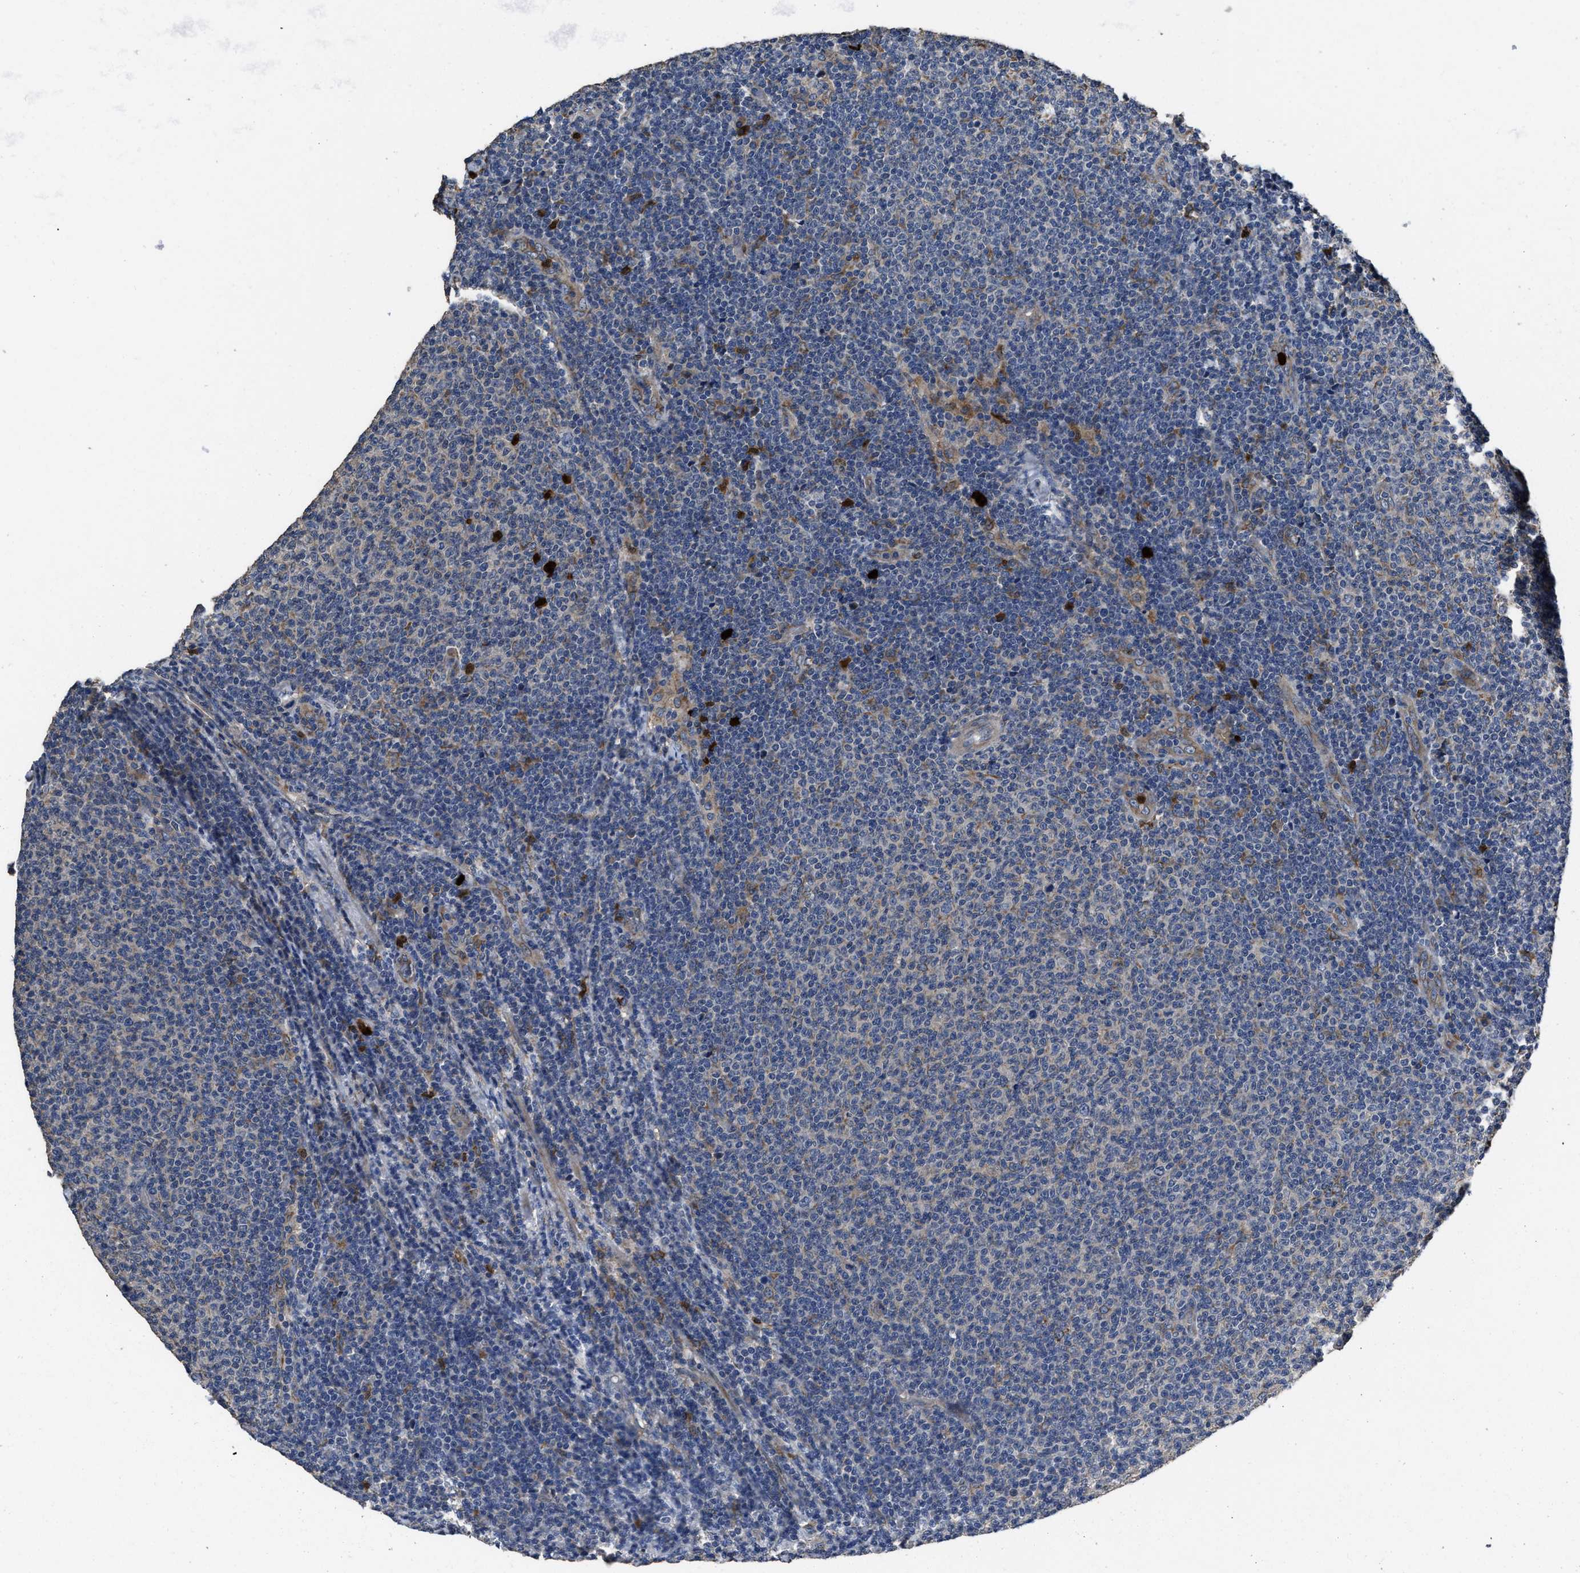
{"staining": {"intensity": "negative", "quantity": "none", "location": "none"}, "tissue": "lymphoma", "cell_type": "Tumor cells", "image_type": "cancer", "snomed": [{"axis": "morphology", "description": "Malignant lymphoma, non-Hodgkin's type, Low grade"}, {"axis": "topography", "description": "Lymph node"}], "caption": "This histopathology image is of lymphoma stained with immunohistochemistry (IHC) to label a protein in brown with the nuclei are counter-stained blue. There is no expression in tumor cells.", "gene": "ANGPT1", "patient": {"sex": "male", "age": 66}}